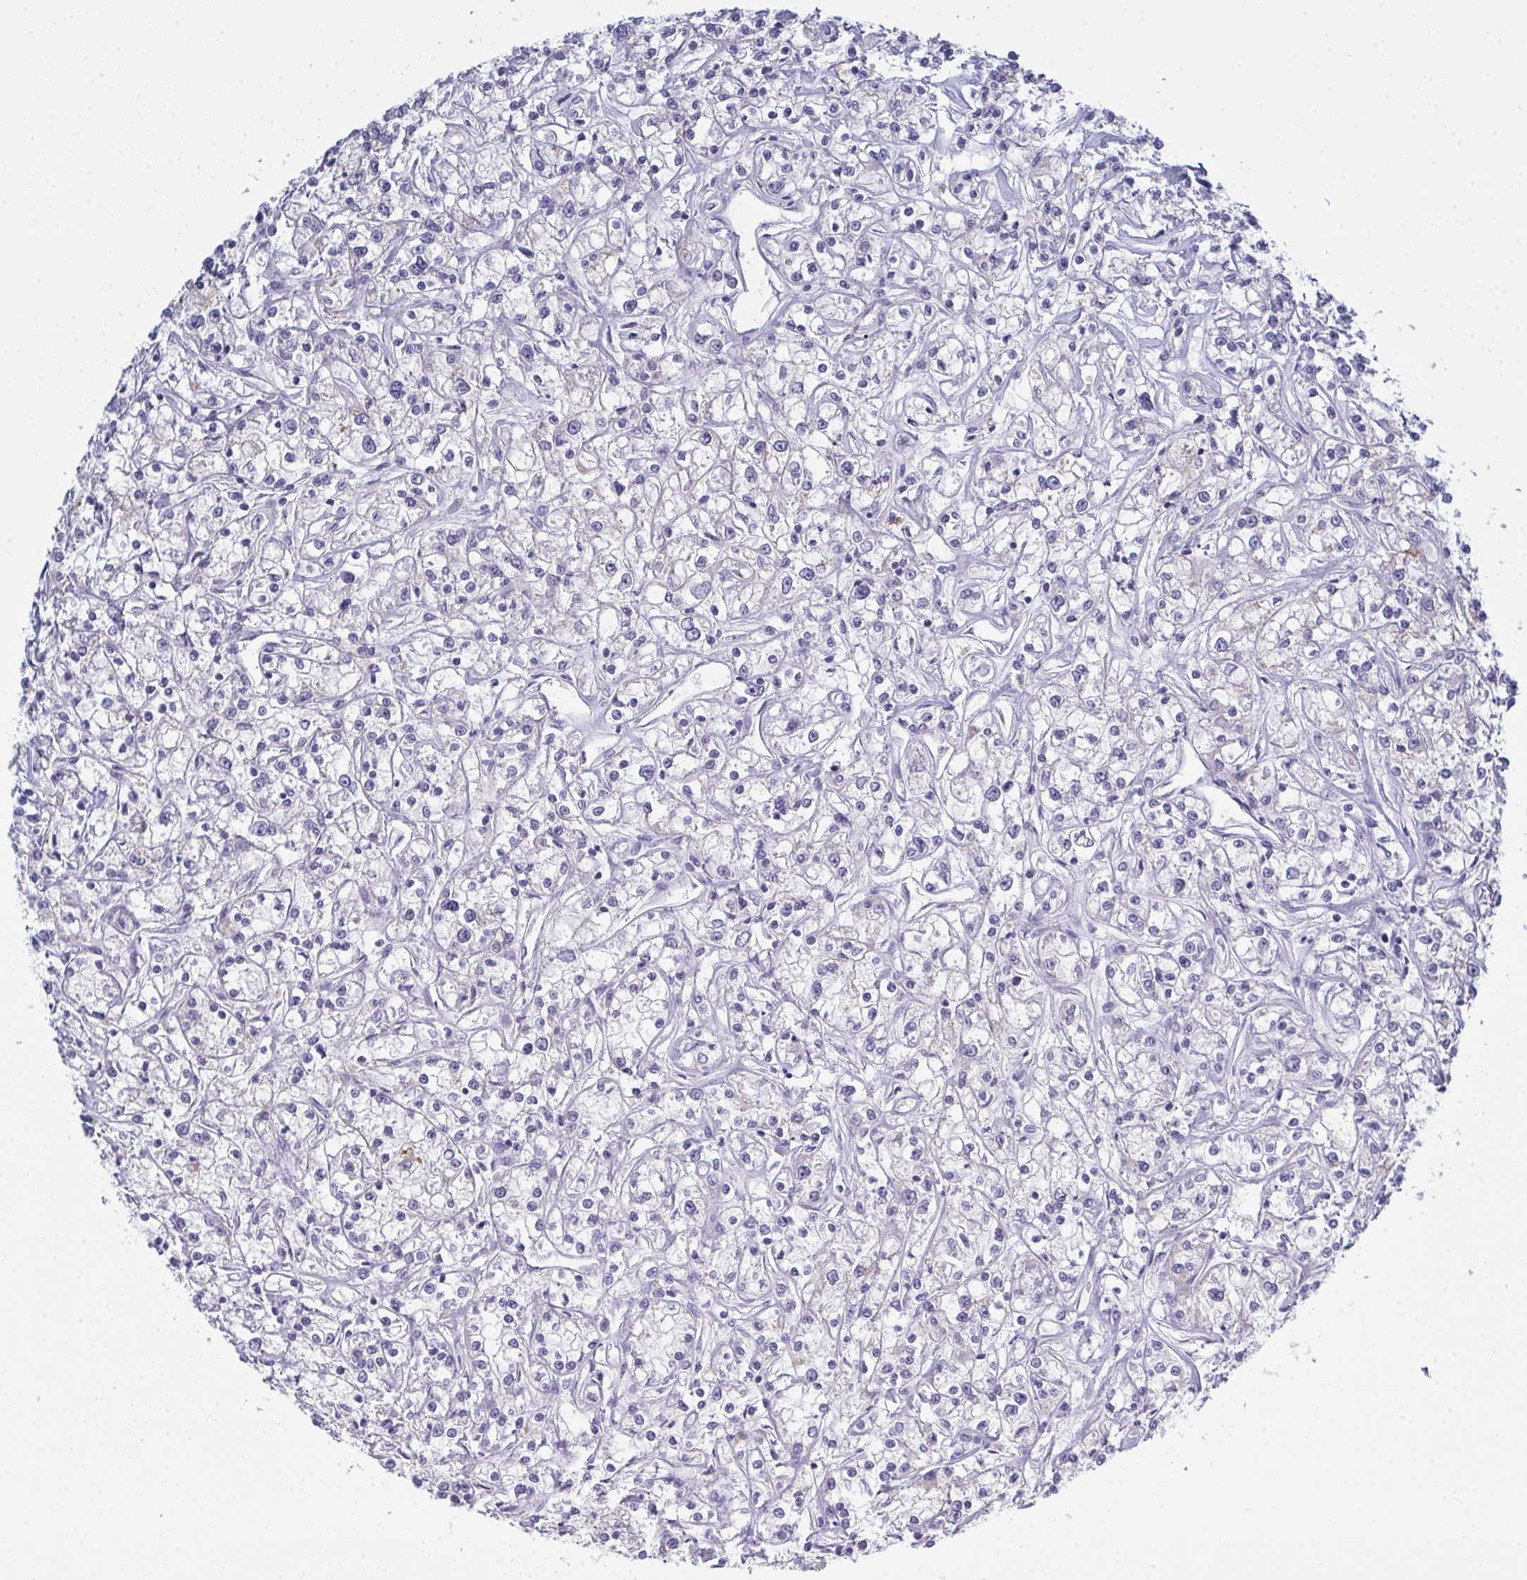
{"staining": {"intensity": "negative", "quantity": "none", "location": "none"}, "tissue": "renal cancer", "cell_type": "Tumor cells", "image_type": "cancer", "snomed": [{"axis": "morphology", "description": "Adenocarcinoma, NOS"}, {"axis": "topography", "description": "Kidney"}], "caption": "Immunohistochemistry (IHC) micrograph of neoplastic tissue: human renal cancer (adenocarcinoma) stained with DAB (3,3'-diaminobenzidine) shows no significant protein staining in tumor cells. (DAB IHC visualized using brightfield microscopy, high magnification).", "gene": "SERPINB10", "patient": {"sex": "female", "age": 59}}